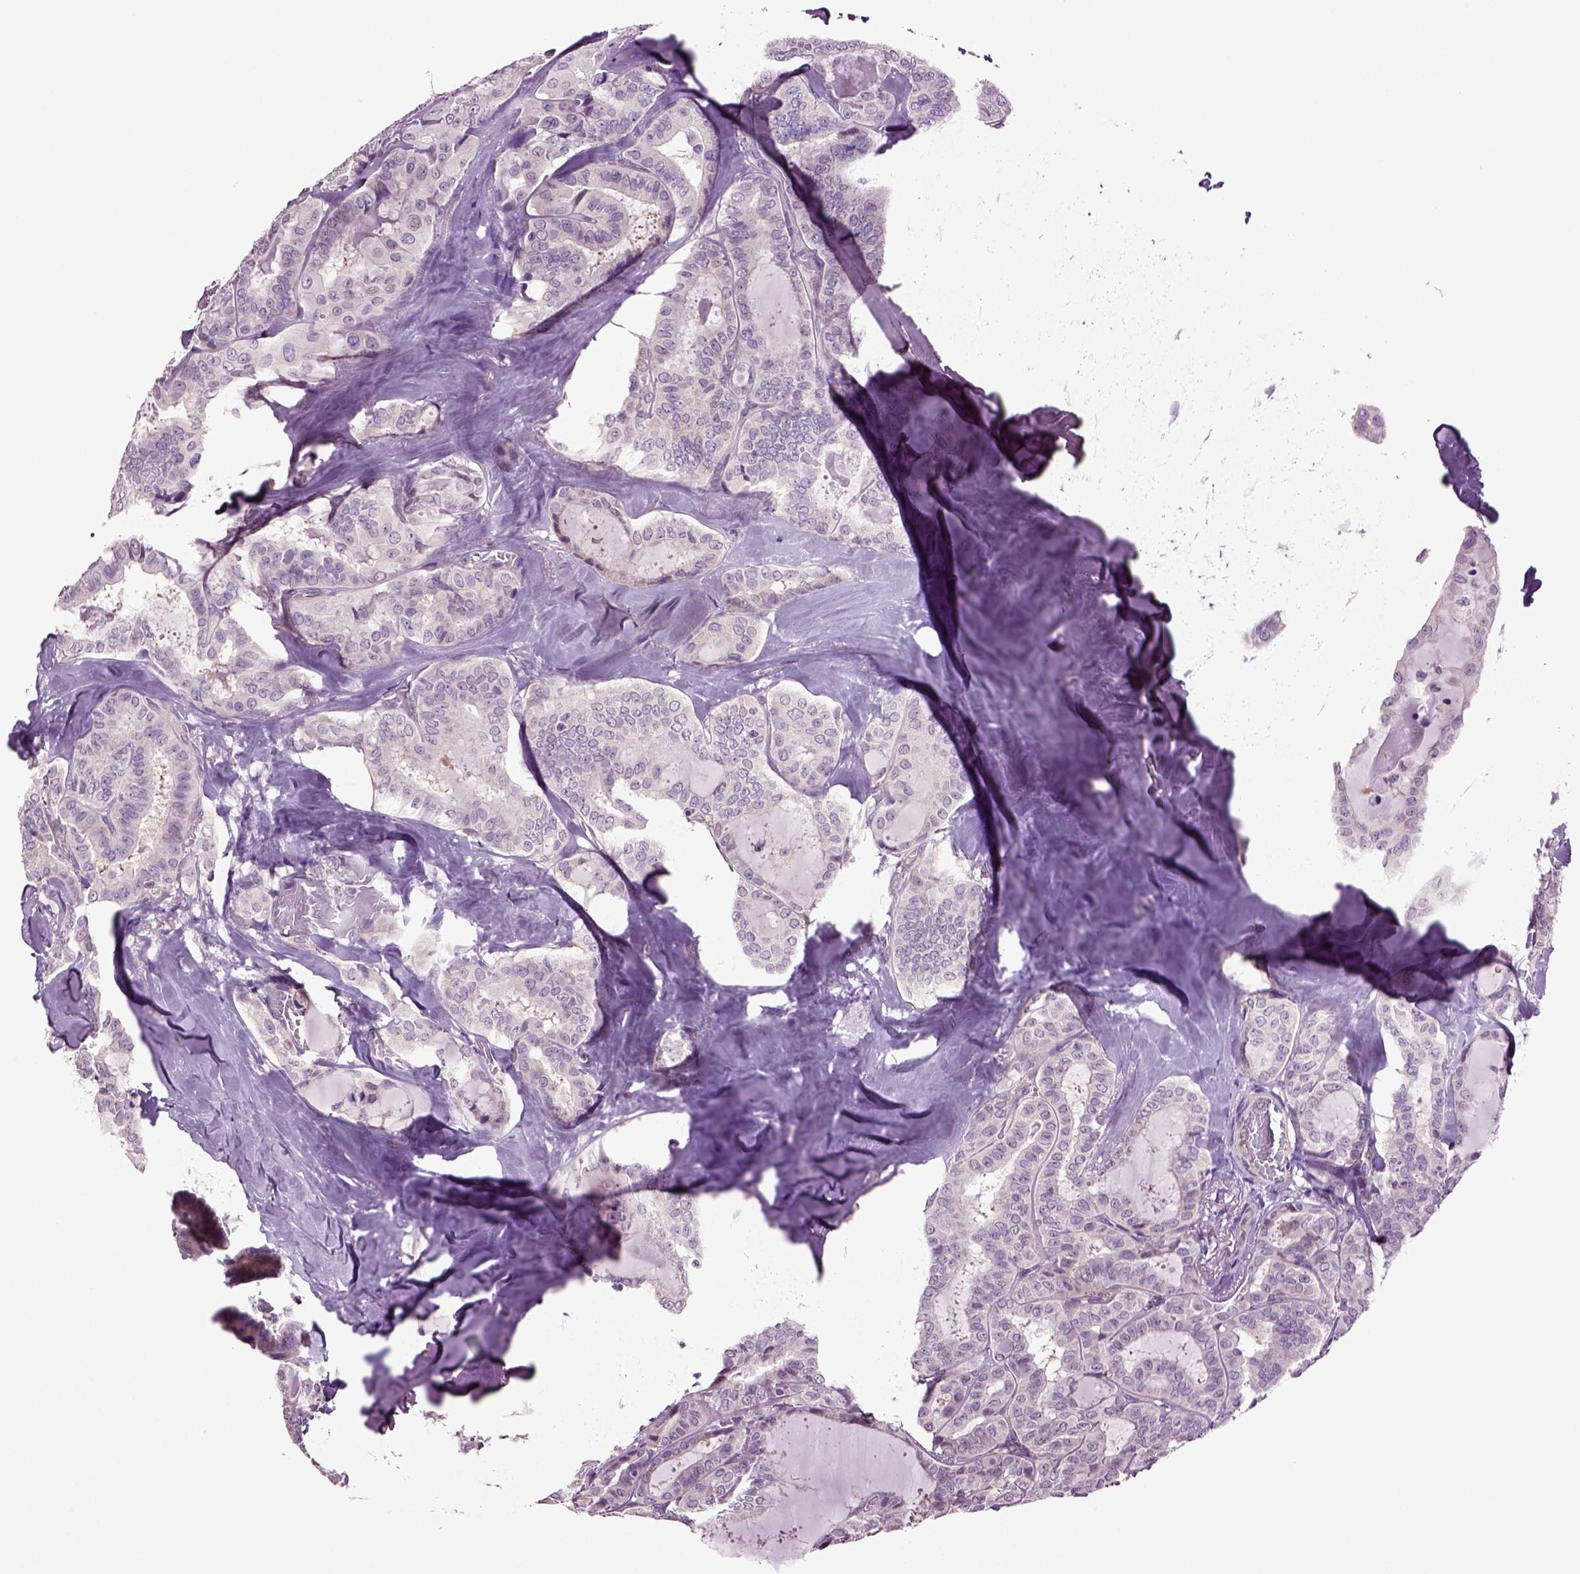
{"staining": {"intensity": "negative", "quantity": "none", "location": "none"}, "tissue": "thyroid cancer", "cell_type": "Tumor cells", "image_type": "cancer", "snomed": [{"axis": "morphology", "description": "Papillary adenocarcinoma, NOS"}, {"axis": "topography", "description": "Thyroid gland"}], "caption": "Tumor cells are negative for brown protein staining in thyroid cancer. (Immunohistochemistry, brightfield microscopy, high magnification).", "gene": "PLCH2", "patient": {"sex": "female", "age": 39}}